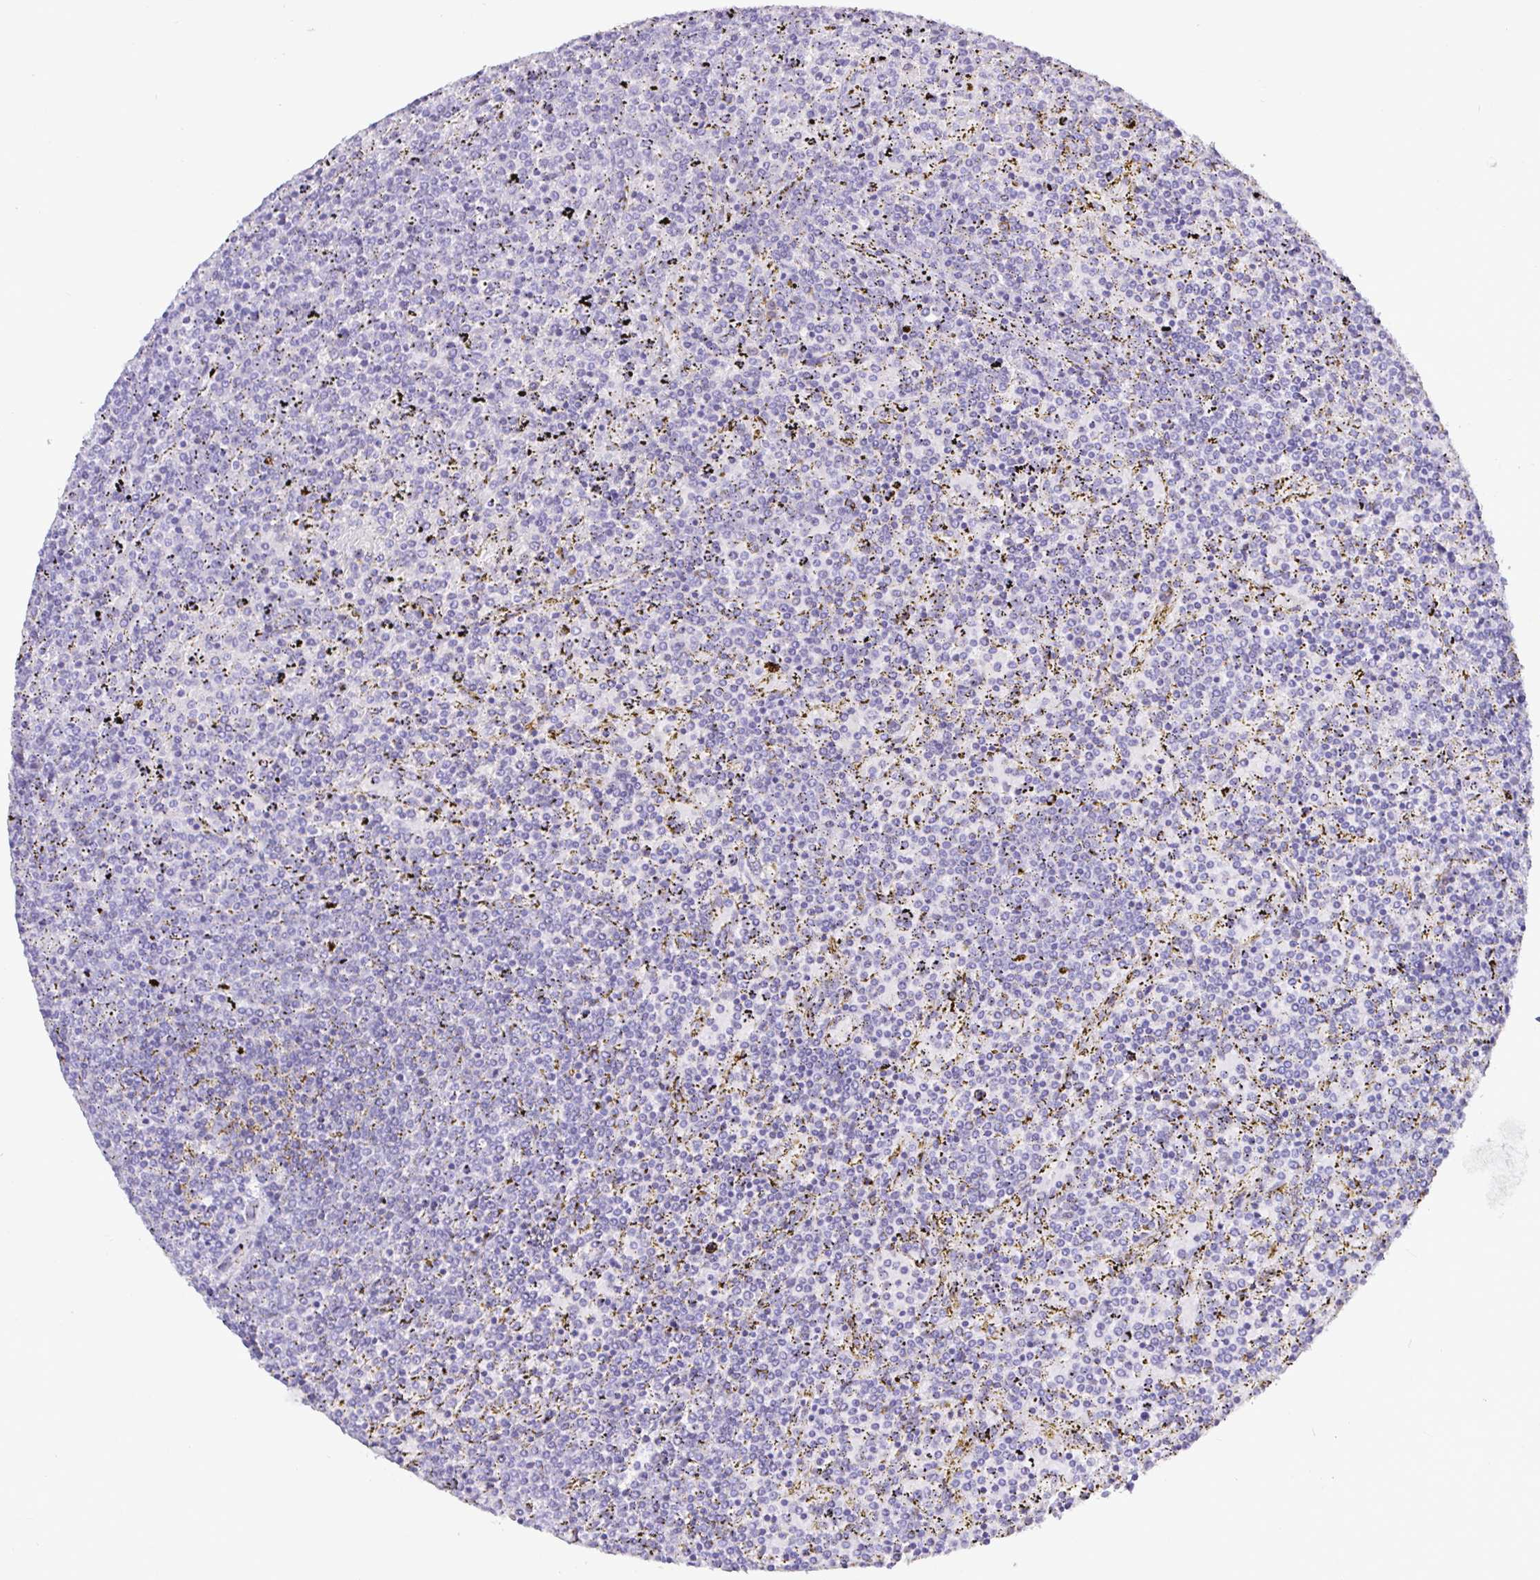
{"staining": {"intensity": "negative", "quantity": "none", "location": "none"}, "tissue": "lymphoma", "cell_type": "Tumor cells", "image_type": "cancer", "snomed": [{"axis": "morphology", "description": "Malignant lymphoma, non-Hodgkin's type, Low grade"}, {"axis": "topography", "description": "Spleen"}], "caption": "Protein analysis of lymphoma exhibits no significant positivity in tumor cells.", "gene": "NUP188", "patient": {"sex": "female", "age": 77}}